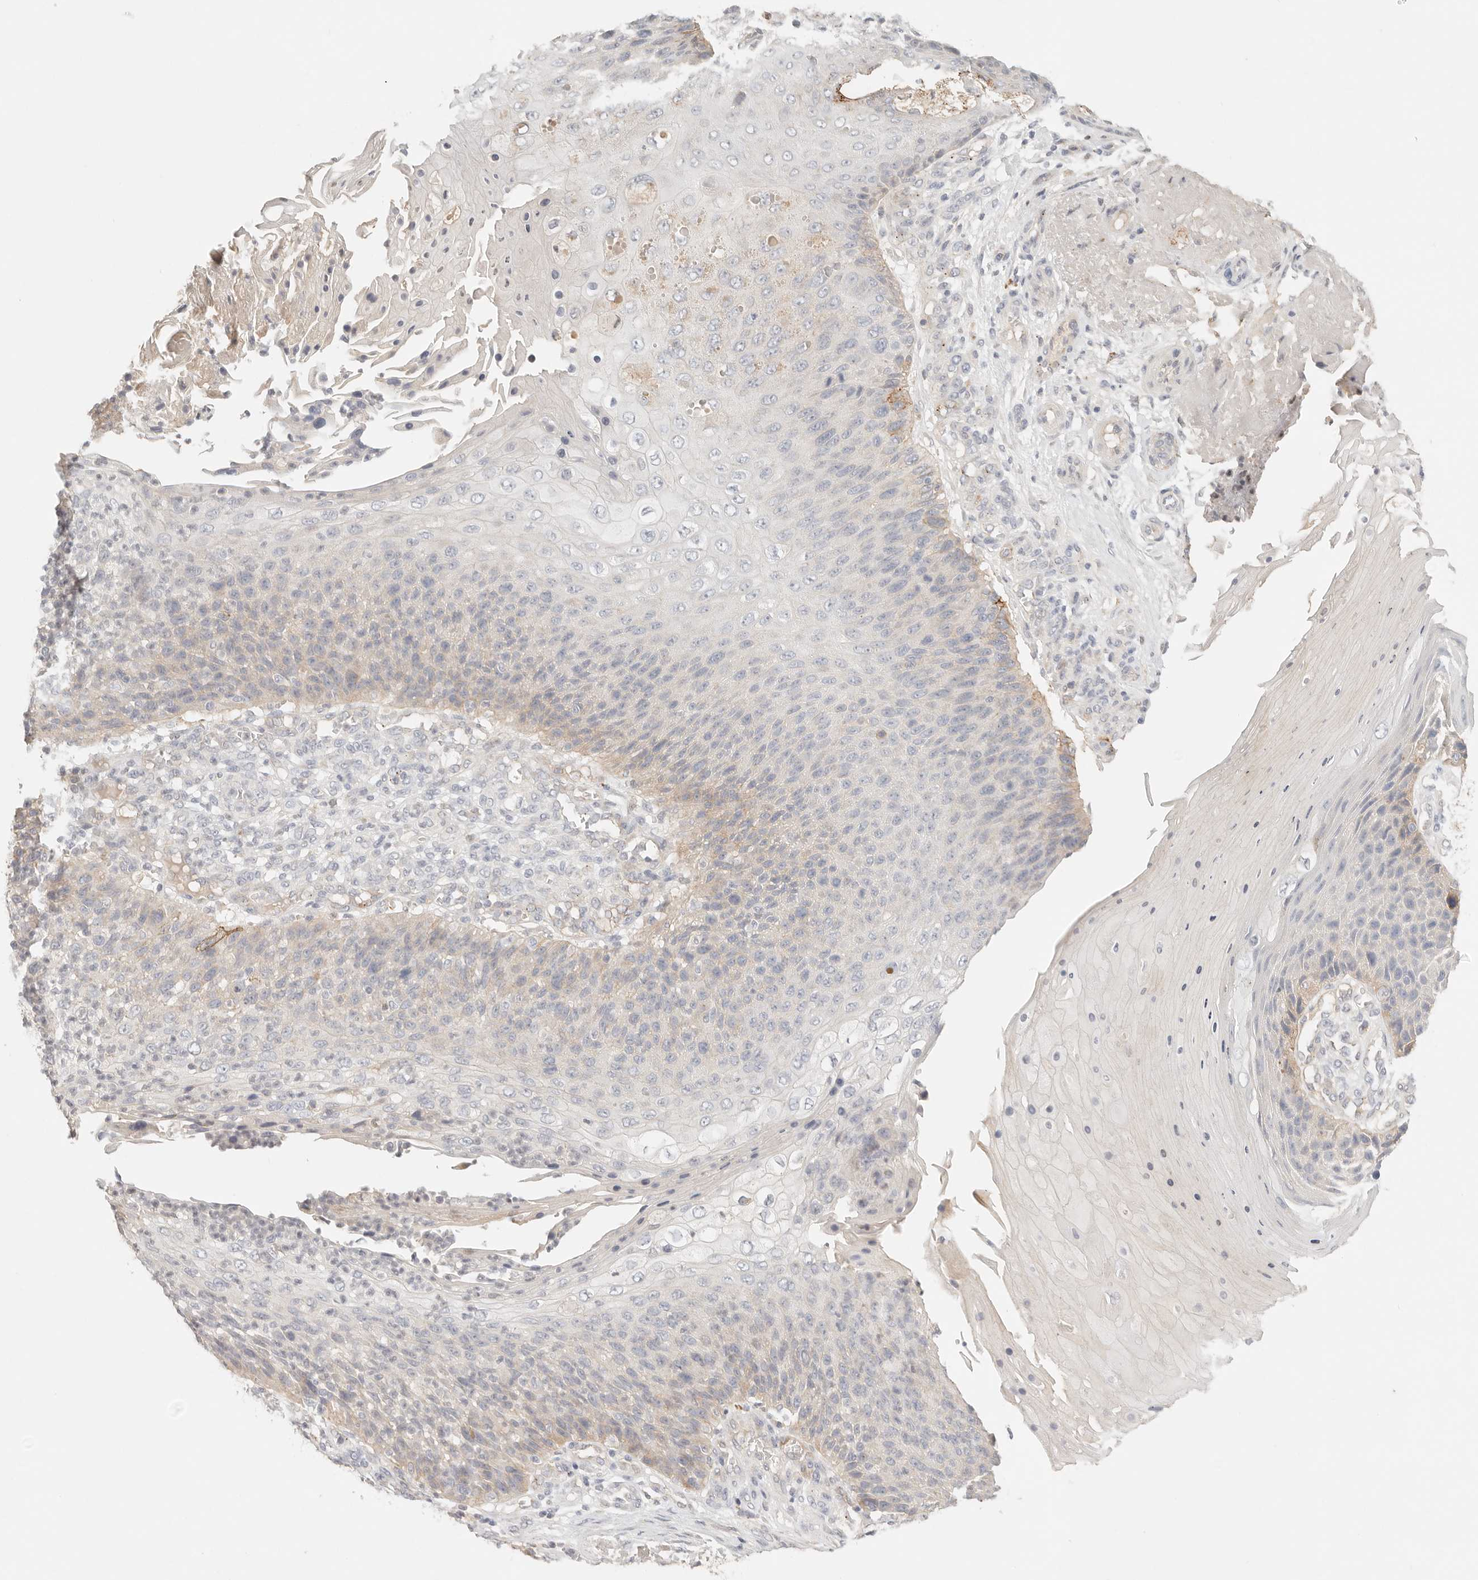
{"staining": {"intensity": "negative", "quantity": "none", "location": "none"}, "tissue": "skin cancer", "cell_type": "Tumor cells", "image_type": "cancer", "snomed": [{"axis": "morphology", "description": "Squamous cell carcinoma, NOS"}, {"axis": "topography", "description": "Skin"}], "caption": "Immunohistochemical staining of human squamous cell carcinoma (skin) shows no significant expression in tumor cells.", "gene": "CEP120", "patient": {"sex": "female", "age": 88}}